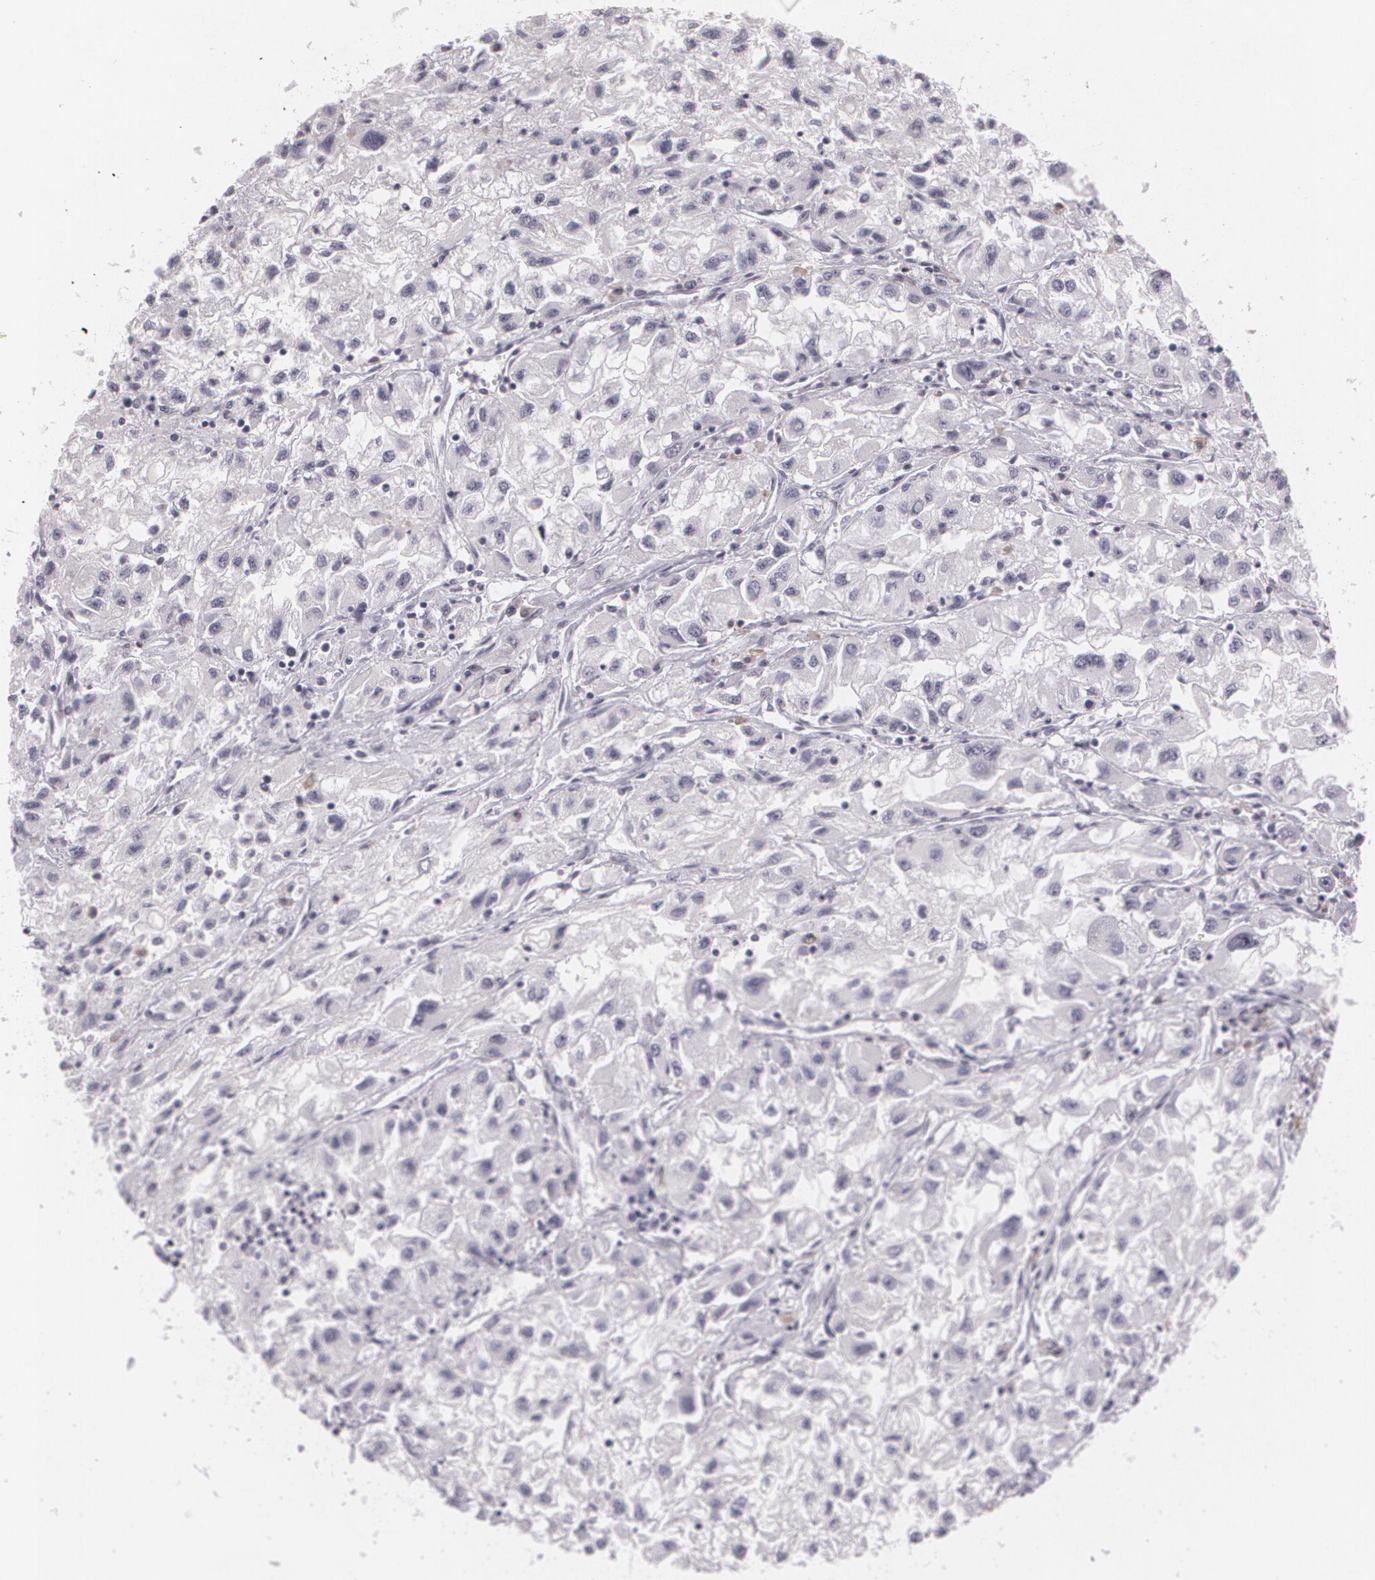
{"staining": {"intensity": "negative", "quantity": "none", "location": "none"}, "tissue": "renal cancer", "cell_type": "Tumor cells", "image_type": "cancer", "snomed": [{"axis": "morphology", "description": "Adenocarcinoma, NOS"}, {"axis": "topography", "description": "Kidney"}], "caption": "Tumor cells are negative for brown protein staining in renal adenocarcinoma.", "gene": "MAP2", "patient": {"sex": "male", "age": 59}}